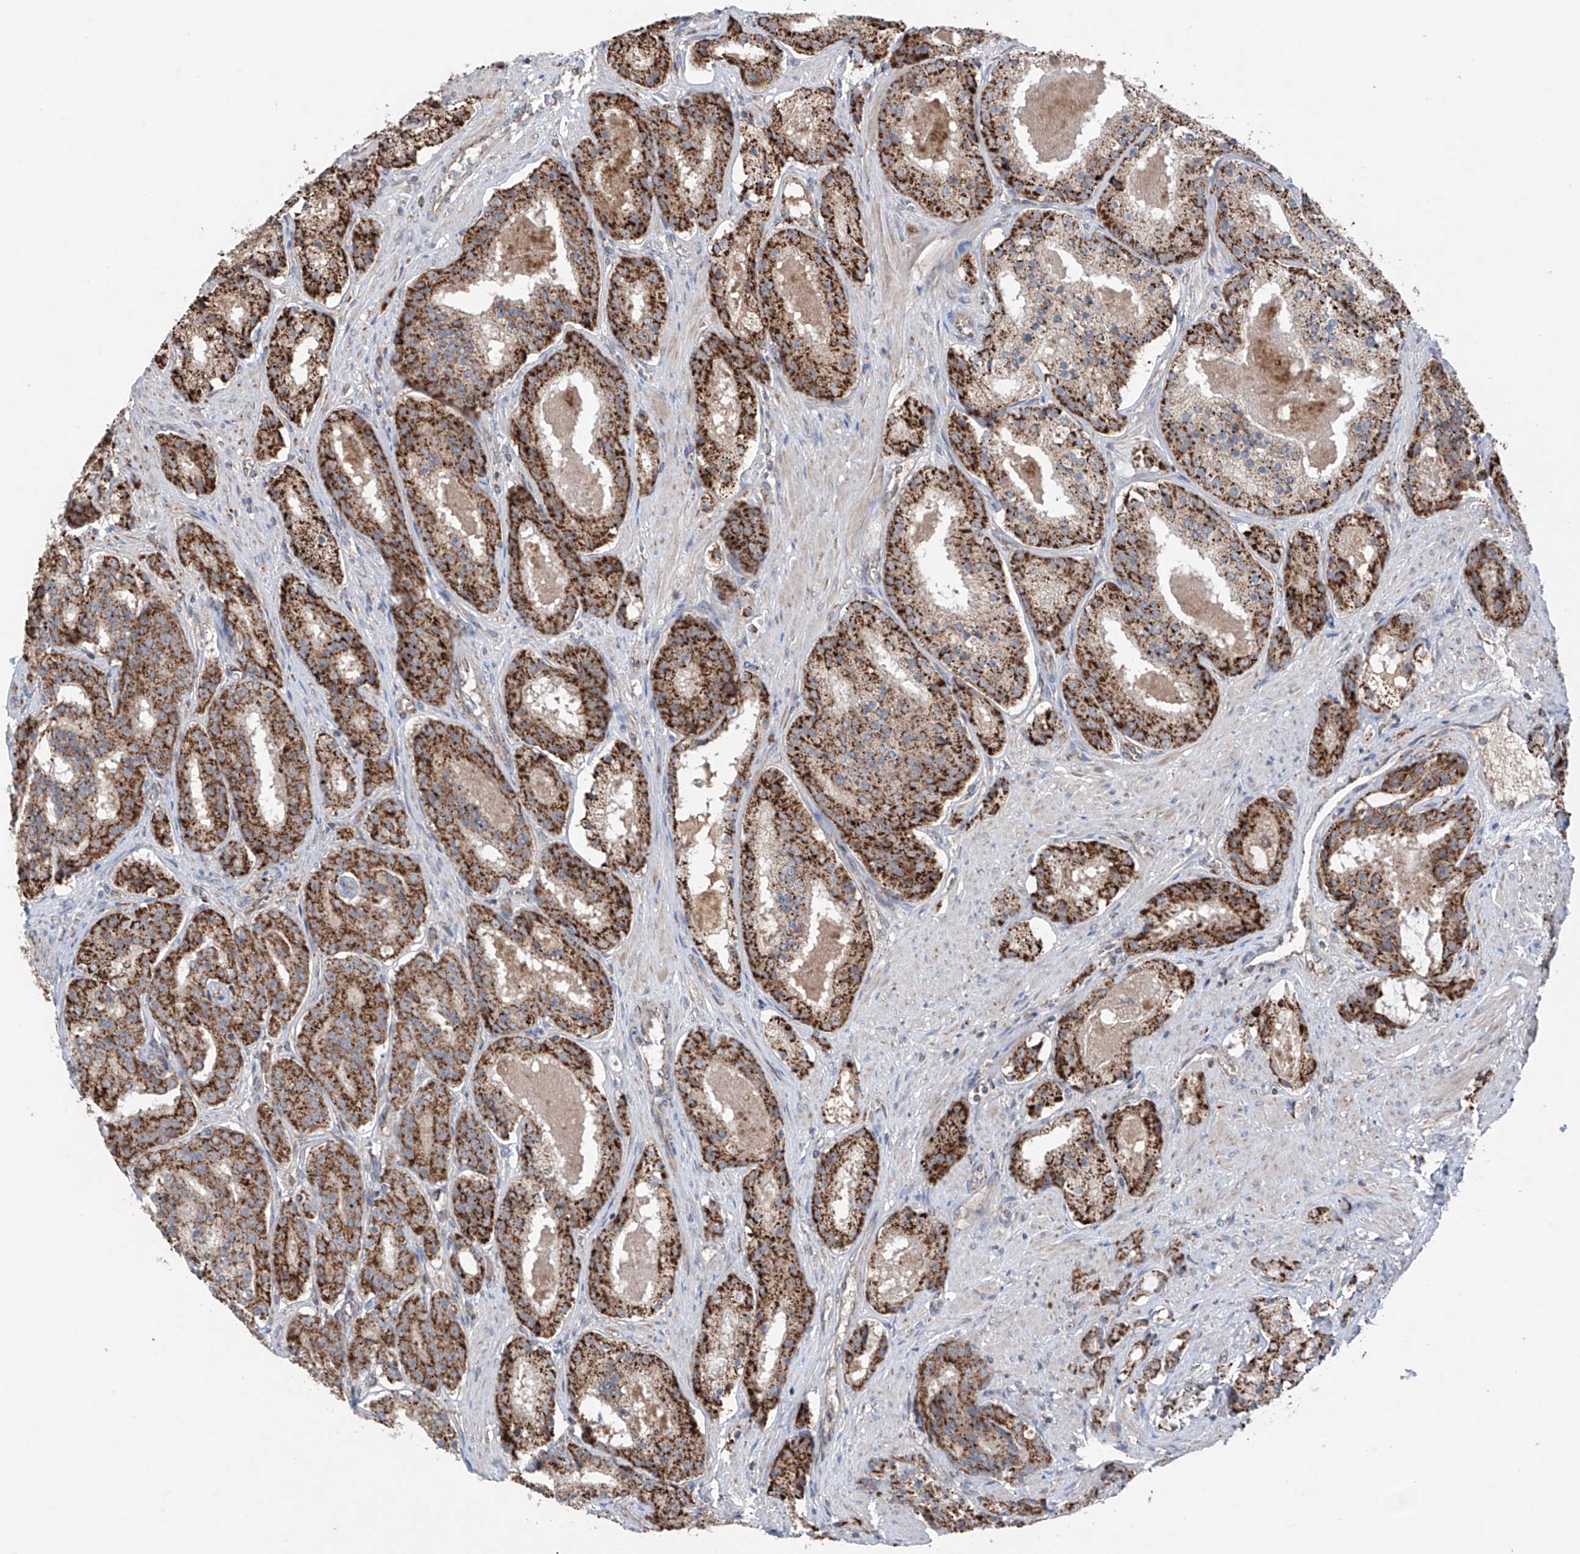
{"staining": {"intensity": "strong", "quantity": "25%-75%", "location": "cytoplasmic/membranous"}, "tissue": "prostate cancer", "cell_type": "Tumor cells", "image_type": "cancer", "snomed": [{"axis": "morphology", "description": "Adenocarcinoma, High grade"}, {"axis": "topography", "description": "Prostate"}], "caption": "The micrograph displays staining of adenocarcinoma (high-grade) (prostate), revealing strong cytoplasmic/membranous protein positivity (brown color) within tumor cells.", "gene": "SAMD3", "patient": {"sex": "male", "age": 60}}